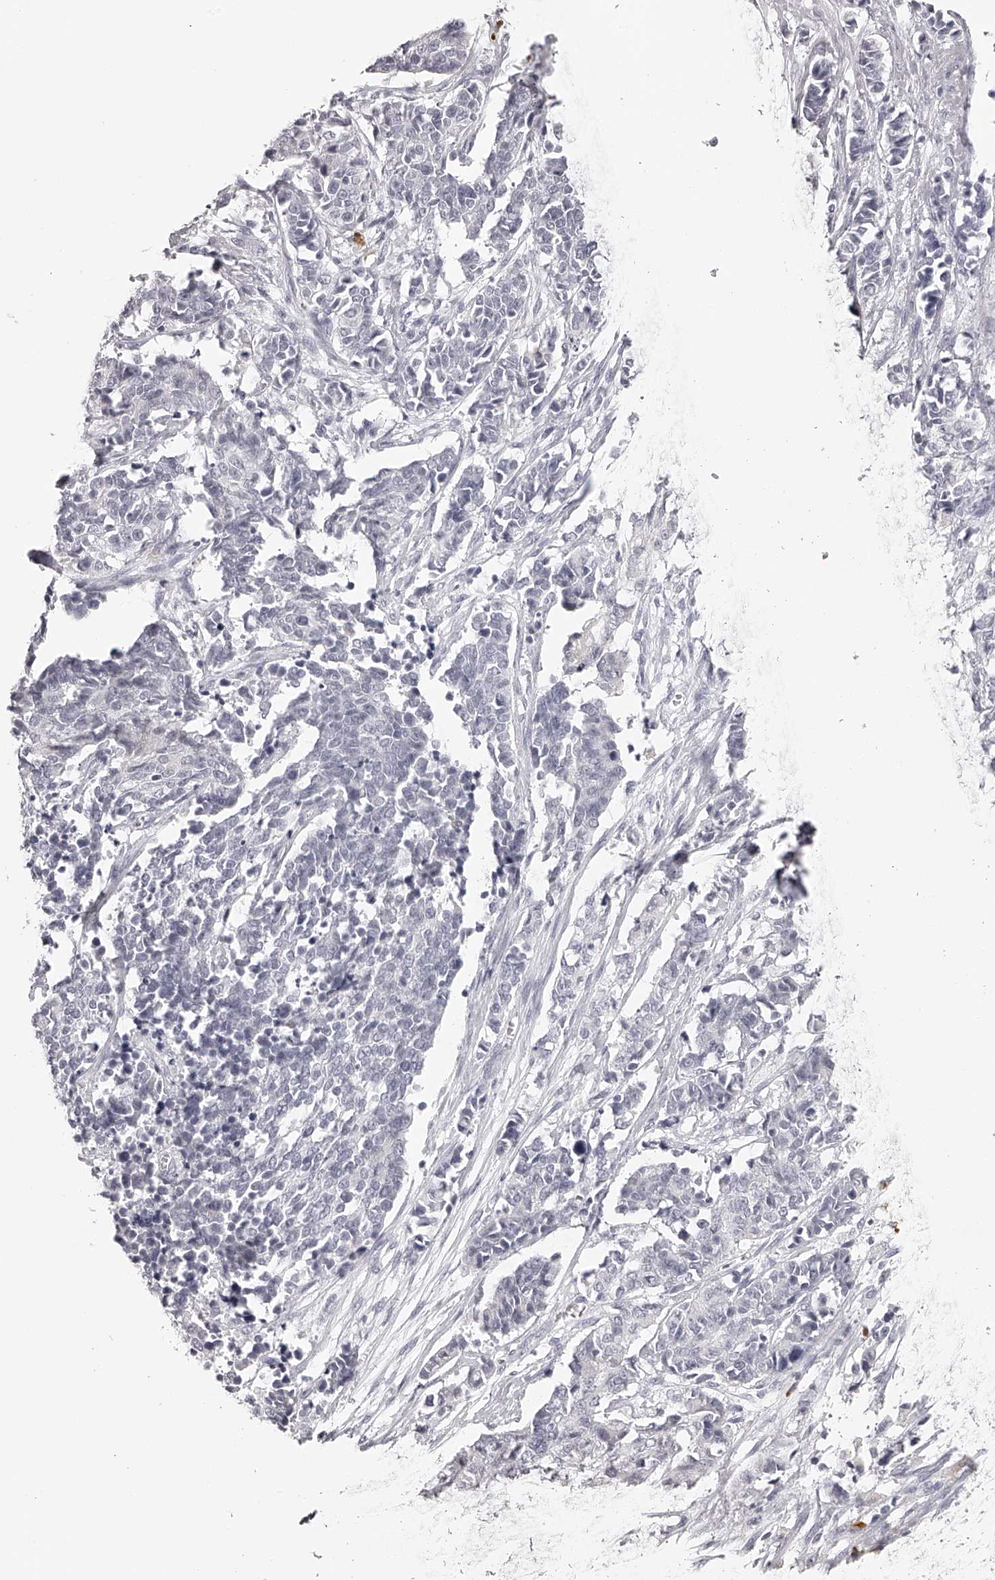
{"staining": {"intensity": "negative", "quantity": "none", "location": "none"}, "tissue": "cervical cancer", "cell_type": "Tumor cells", "image_type": "cancer", "snomed": [{"axis": "morphology", "description": "Normal tissue, NOS"}, {"axis": "morphology", "description": "Squamous cell carcinoma, NOS"}, {"axis": "topography", "description": "Cervix"}], "caption": "The immunohistochemistry histopathology image has no significant expression in tumor cells of cervical cancer (squamous cell carcinoma) tissue.", "gene": "SEC11C", "patient": {"sex": "female", "age": 35}}